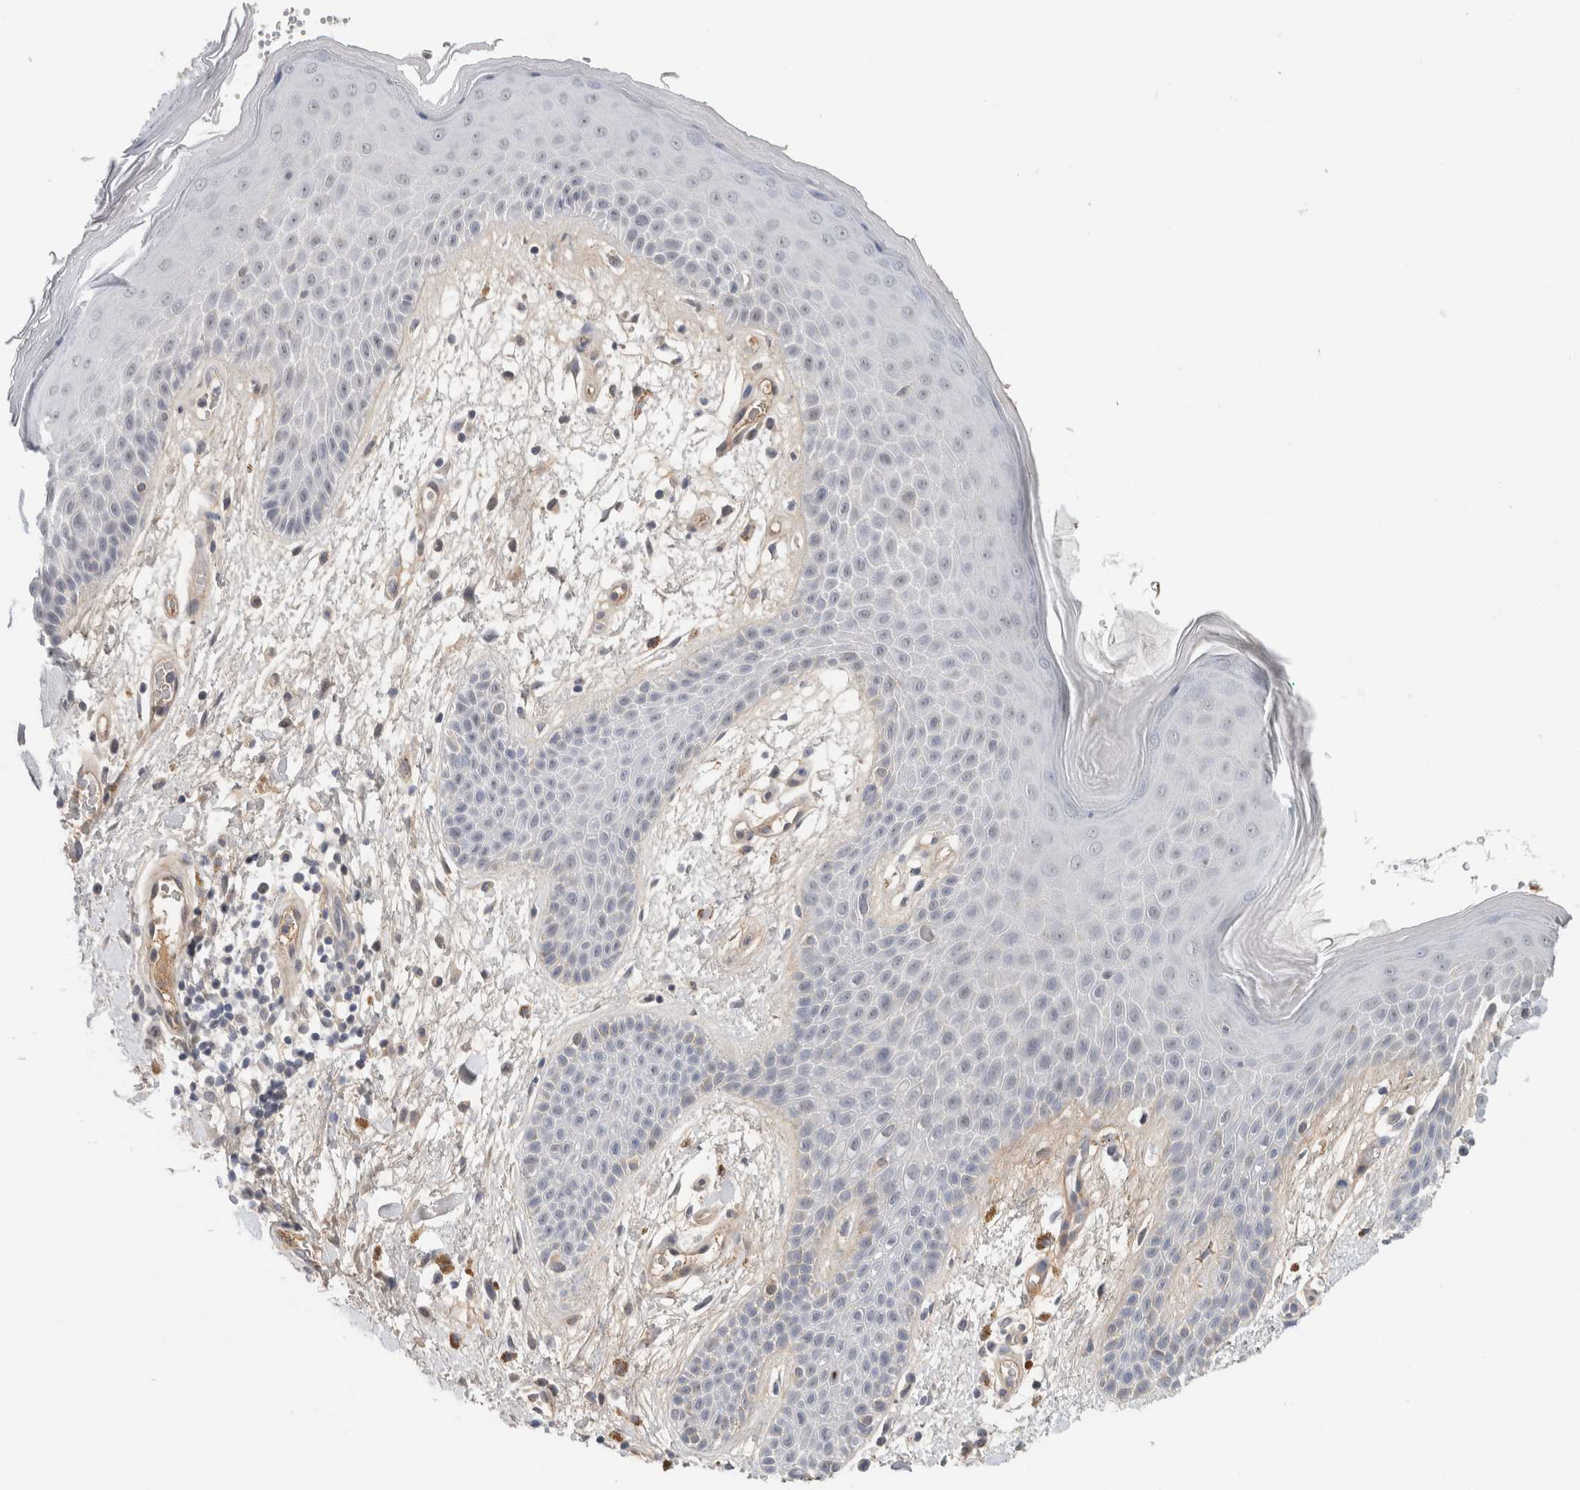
{"staining": {"intensity": "weak", "quantity": "<25%", "location": "cytoplasmic/membranous"}, "tissue": "skin", "cell_type": "Epidermal cells", "image_type": "normal", "snomed": [{"axis": "morphology", "description": "Normal tissue, NOS"}, {"axis": "topography", "description": "Anal"}], "caption": "DAB immunohistochemical staining of benign skin shows no significant expression in epidermal cells. (Stains: DAB immunohistochemistry (IHC) with hematoxylin counter stain, Microscopy: brightfield microscopy at high magnification).", "gene": "HCN3", "patient": {"sex": "male", "age": 74}}